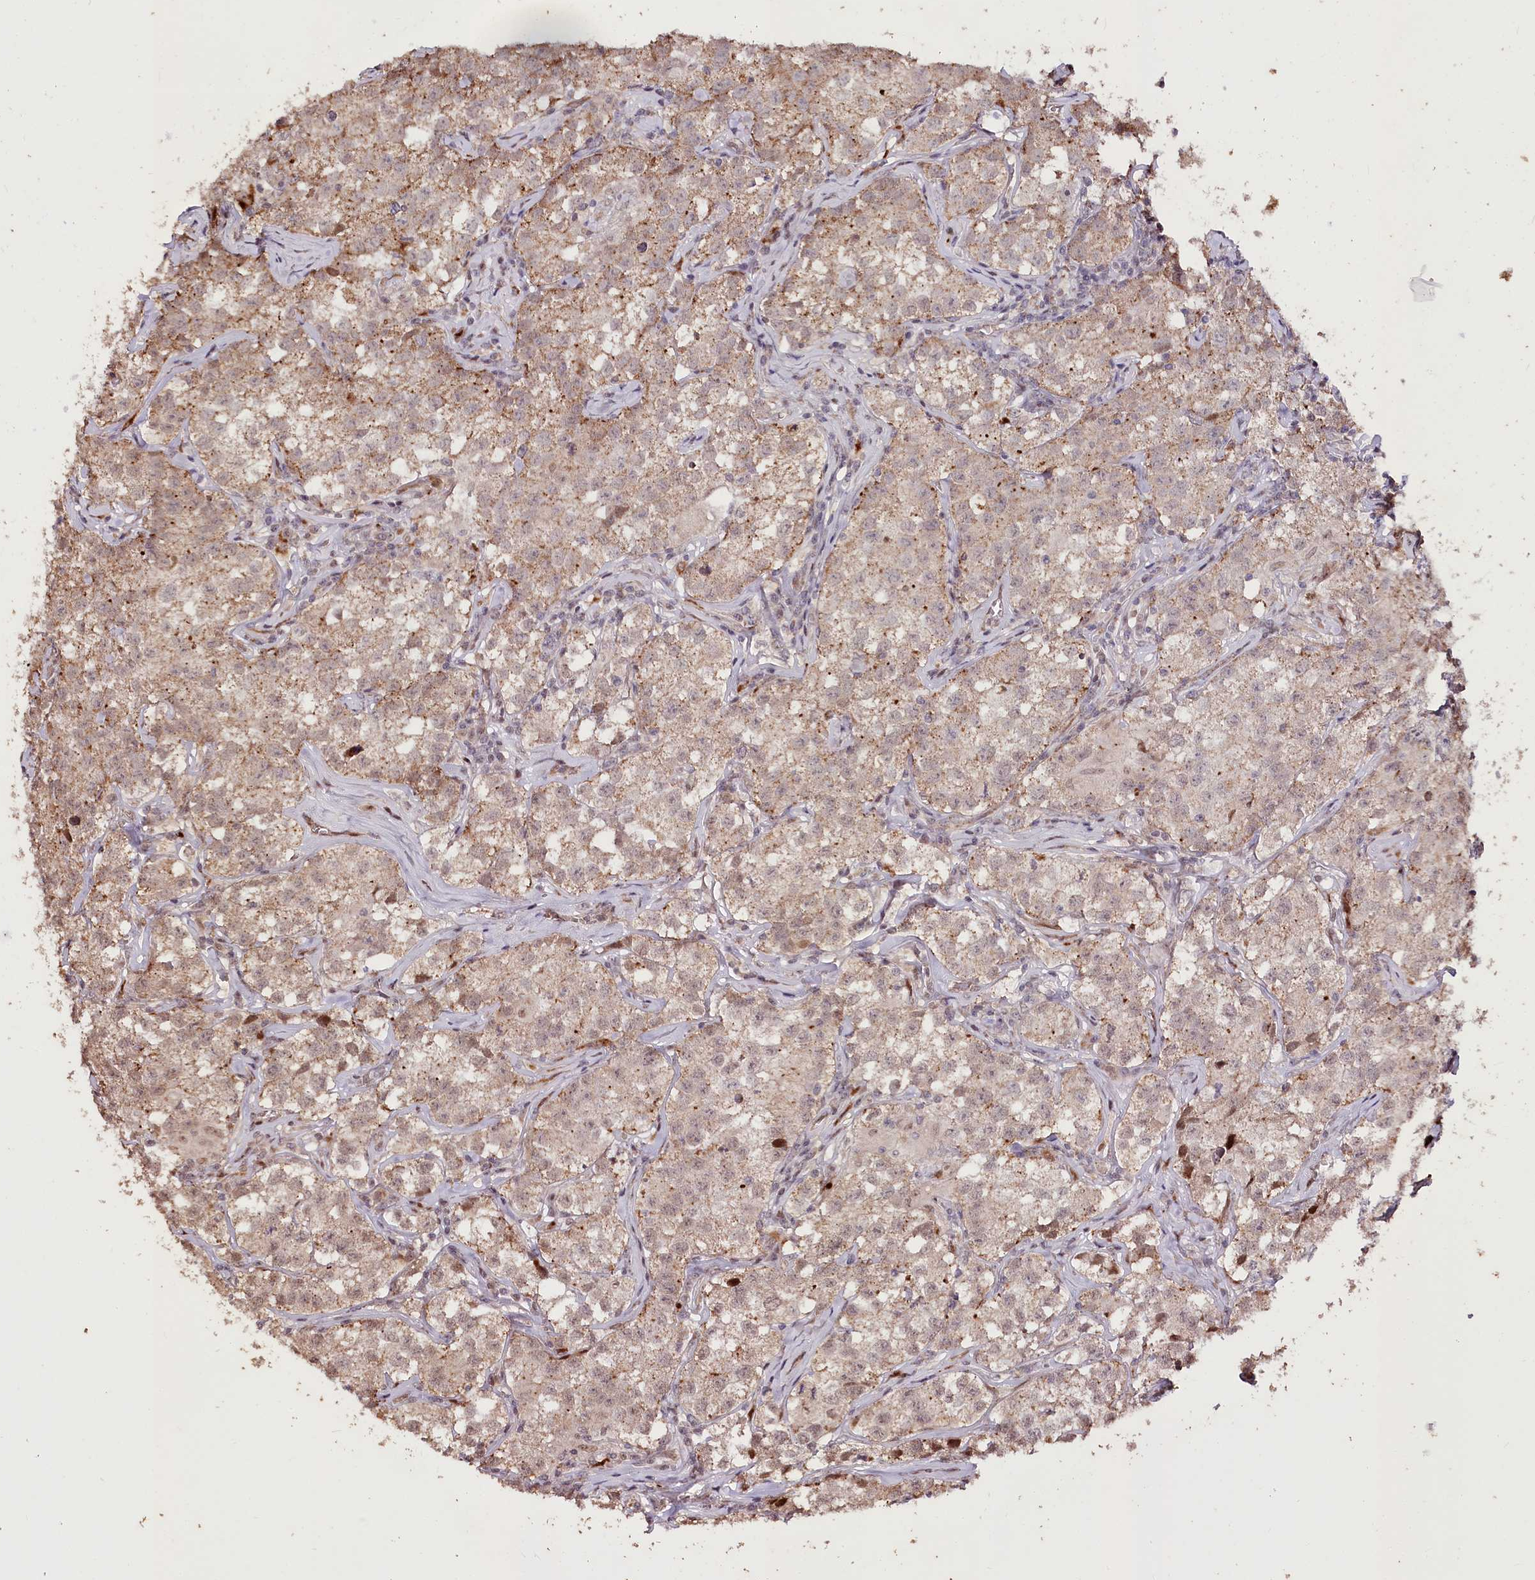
{"staining": {"intensity": "weak", "quantity": "25%-75%", "location": "cytoplasmic/membranous"}, "tissue": "testis cancer", "cell_type": "Tumor cells", "image_type": "cancer", "snomed": [{"axis": "morphology", "description": "Seminoma, NOS"}, {"axis": "morphology", "description": "Carcinoma, Embryonal, NOS"}, {"axis": "topography", "description": "Testis"}], "caption": "Immunohistochemical staining of human testis seminoma displays low levels of weak cytoplasmic/membranous expression in about 25%-75% of tumor cells.", "gene": "CARD19", "patient": {"sex": "male", "age": 43}}